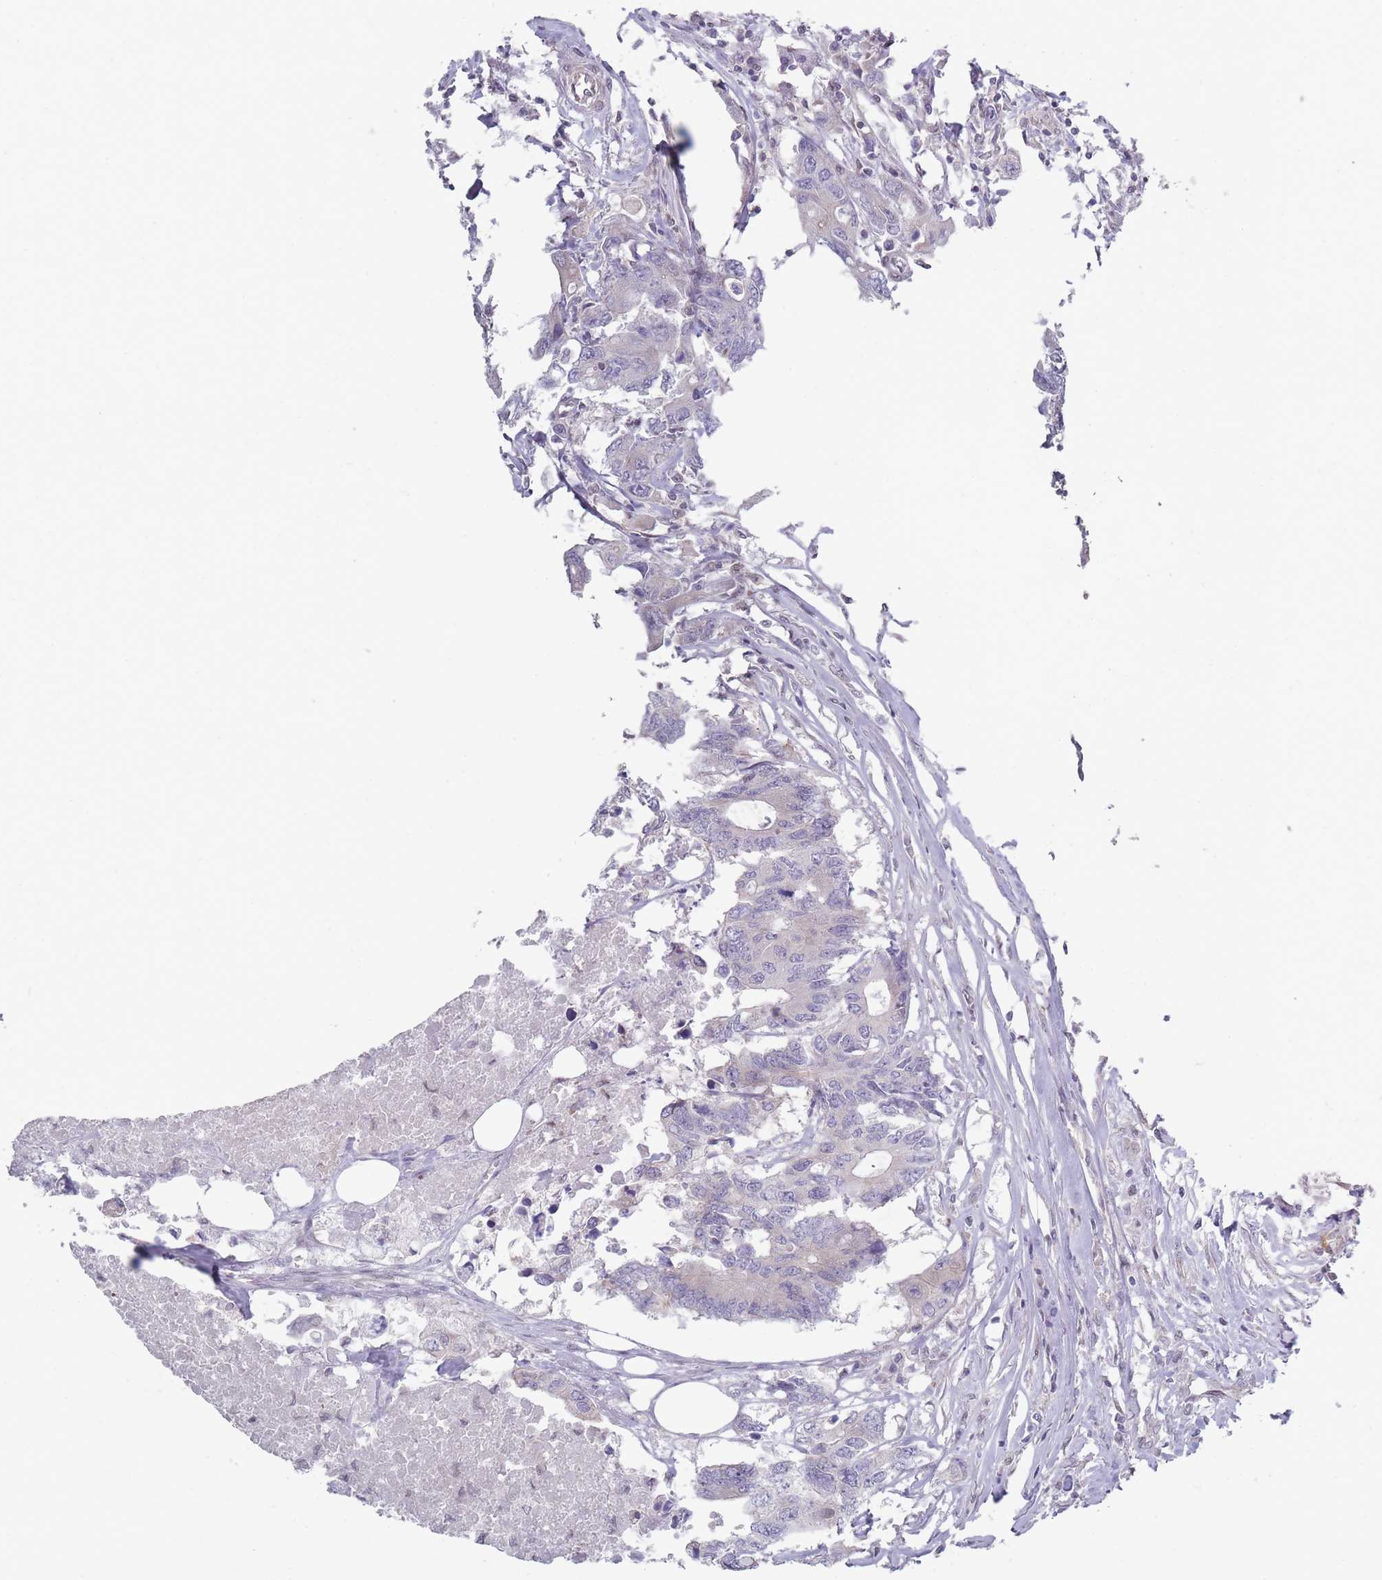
{"staining": {"intensity": "negative", "quantity": "none", "location": "none"}, "tissue": "colorectal cancer", "cell_type": "Tumor cells", "image_type": "cancer", "snomed": [{"axis": "morphology", "description": "Adenocarcinoma, NOS"}, {"axis": "topography", "description": "Colon"}], "caption": "The micrograph displays no staining of tumor cells in adenocarcinoma (colorectal).", "gene": "VRK2", "patient": {"sex": "male", "age": 71}}